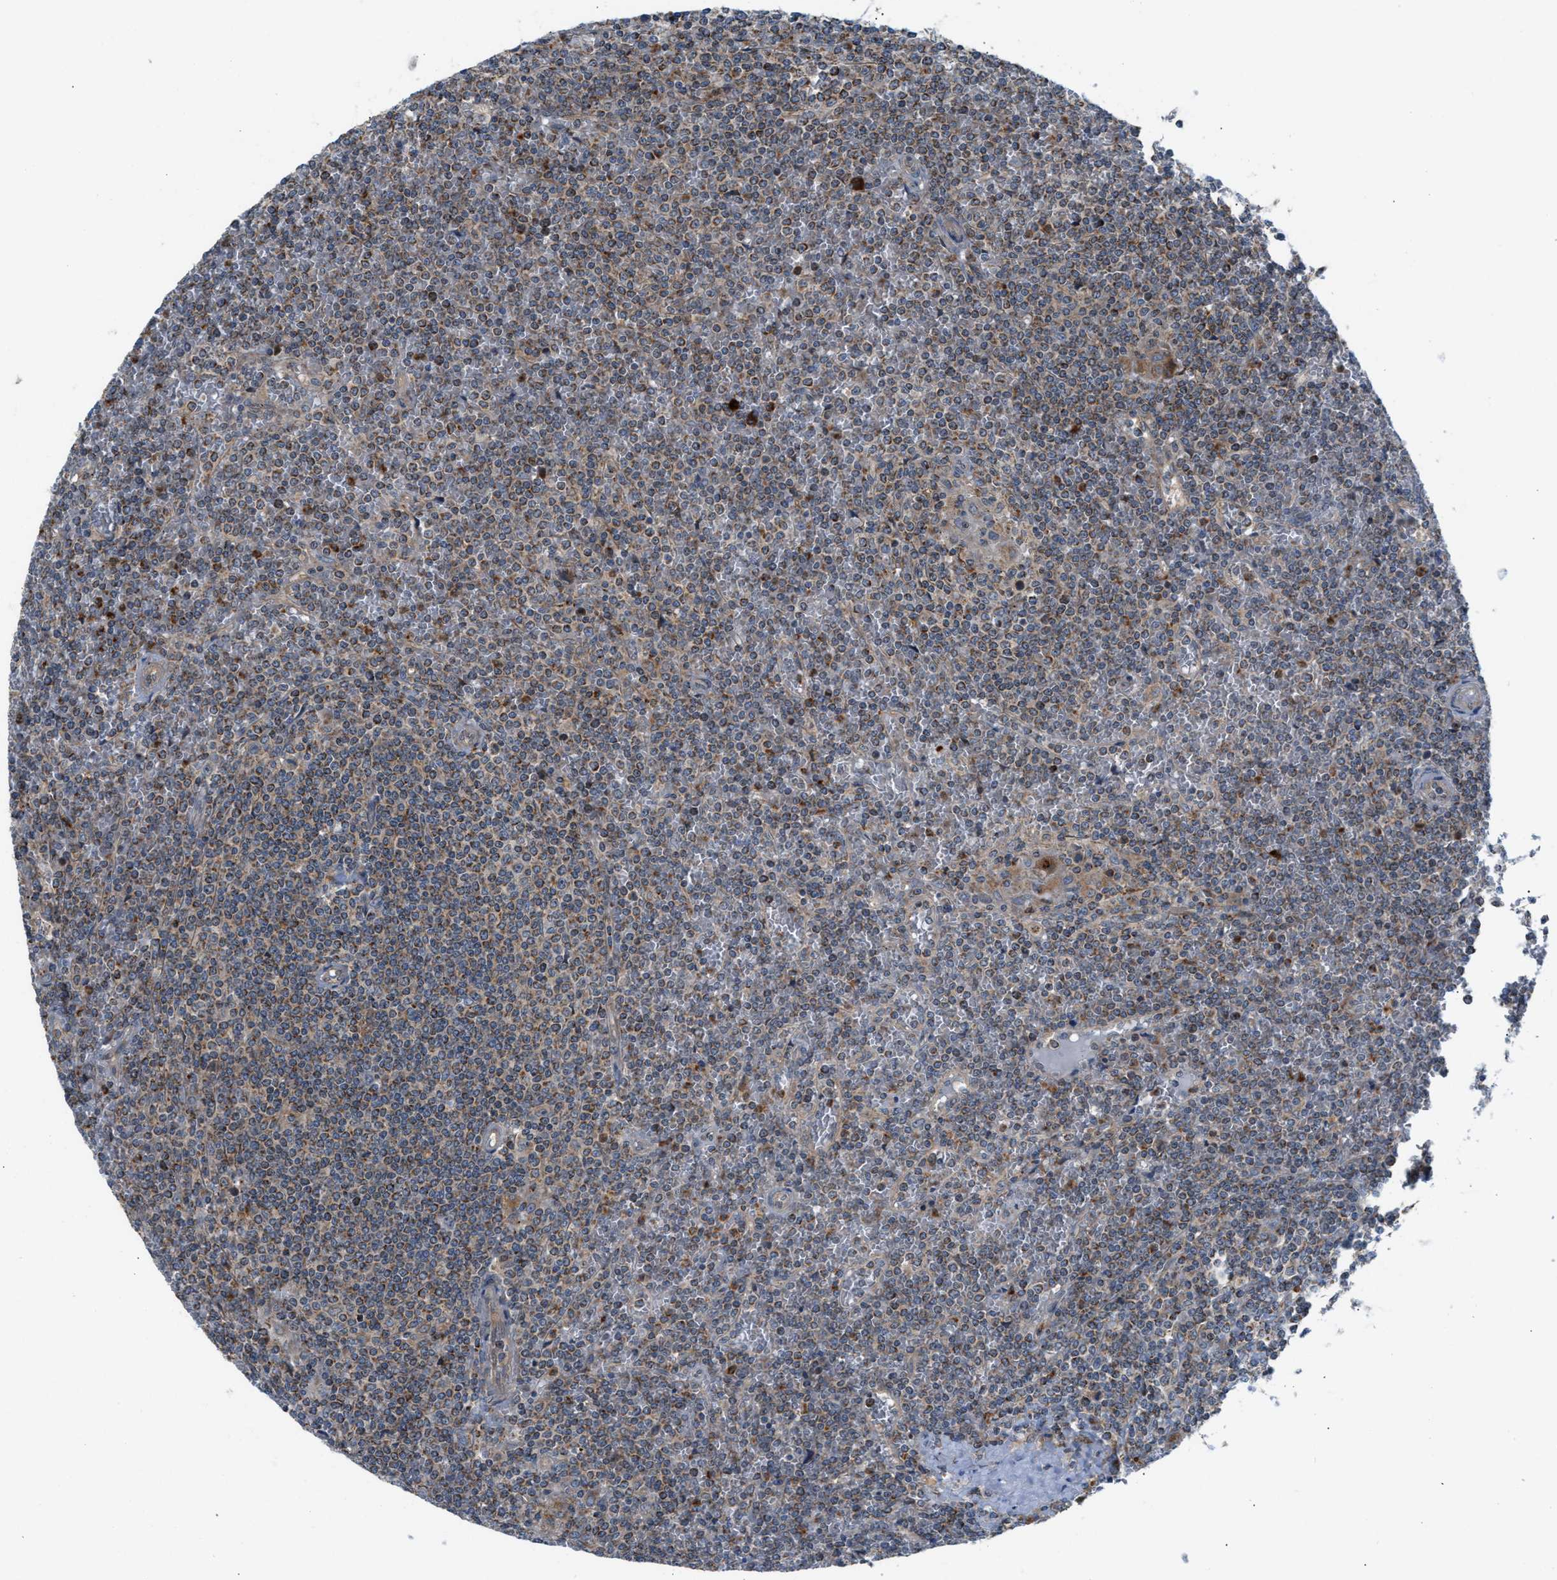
{"staining": {"intensity": "moderate", "quantity": "<25%", "location": "cytoplasmic/membranous"}, "tissue": "lymphoma", "cell_type": "Tumor cells", "image_type": "cancer", "snomed": [{"axis": "morphology", "description": "Malignant lymphoma, non-Hodgkin's type, Low grade"}, {"axis": "topography", "description": "Spleen"}], "caption": "IHC micrograph of malignant lymphoma, non-Hodgkin's type (low-grade) stained for a protein (brown), which demonstrates low levels of moderate cytoplasmic/membranous expression in approximately <25% of tumor cells.", "gene": "PDCL", "patient": {"sex": "female", "age": 19}}